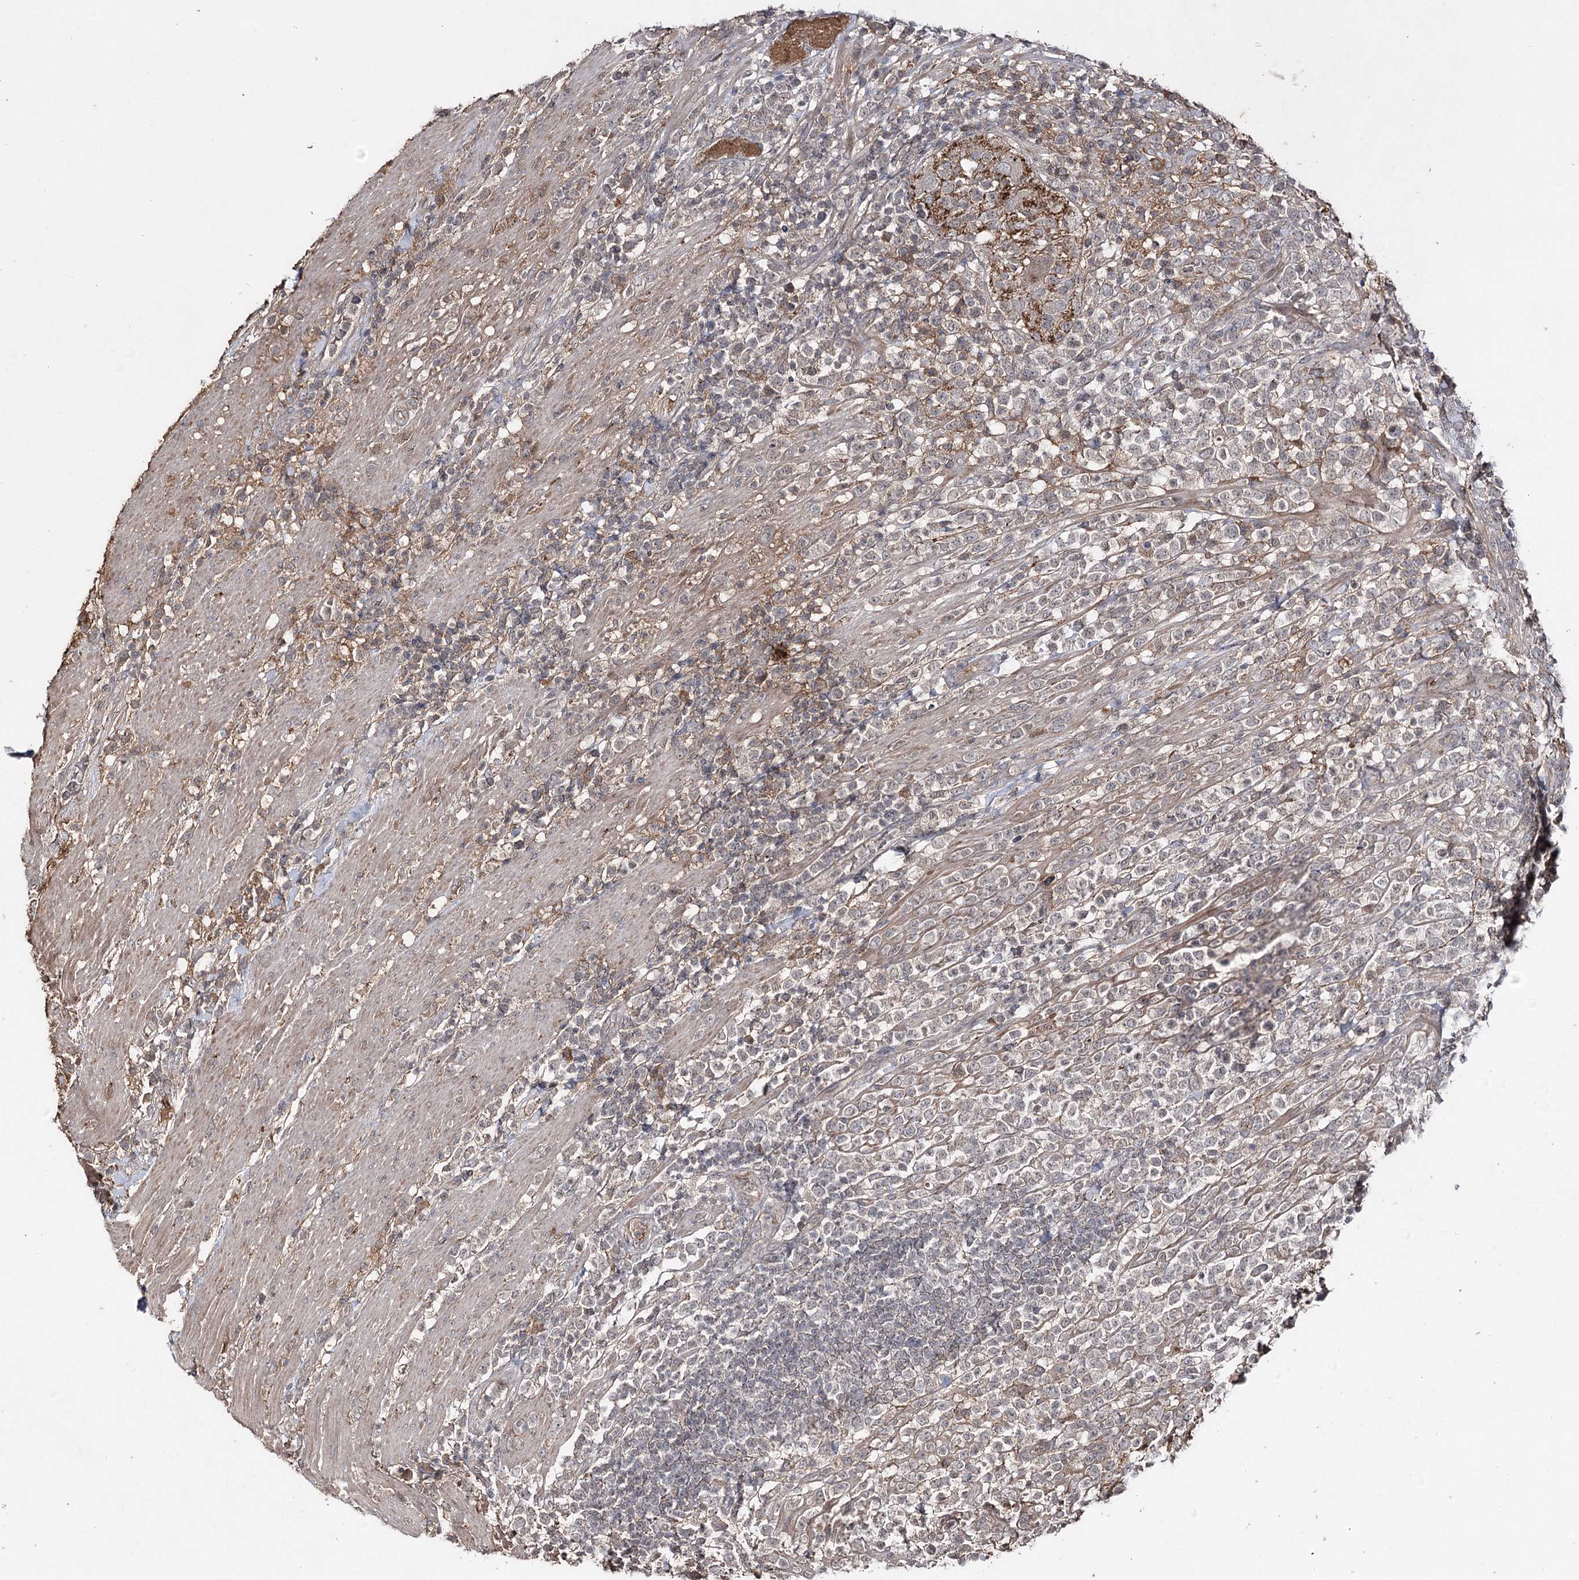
{"staining": {"intensity": "weak", "quantity": "<25%", "location": "cytoplasmic/membranous"}, "tissue": "lymphoma", "cell_type": "Tumor cells", "image_type": "cancer", "snomed": [{"axis": "morphology", "description": "Malignant lymphoma, non-Hodgkin's type, High grade"}, {"axis": "topography", "description": "Colon"}], "caption": "Tumor cells are negative for brown protein staining in high-grade malignant lymphoma, non-Hodgkin's type.", "gene": "SYNGR3", "patient": {"sex": "female", "age": 53}}